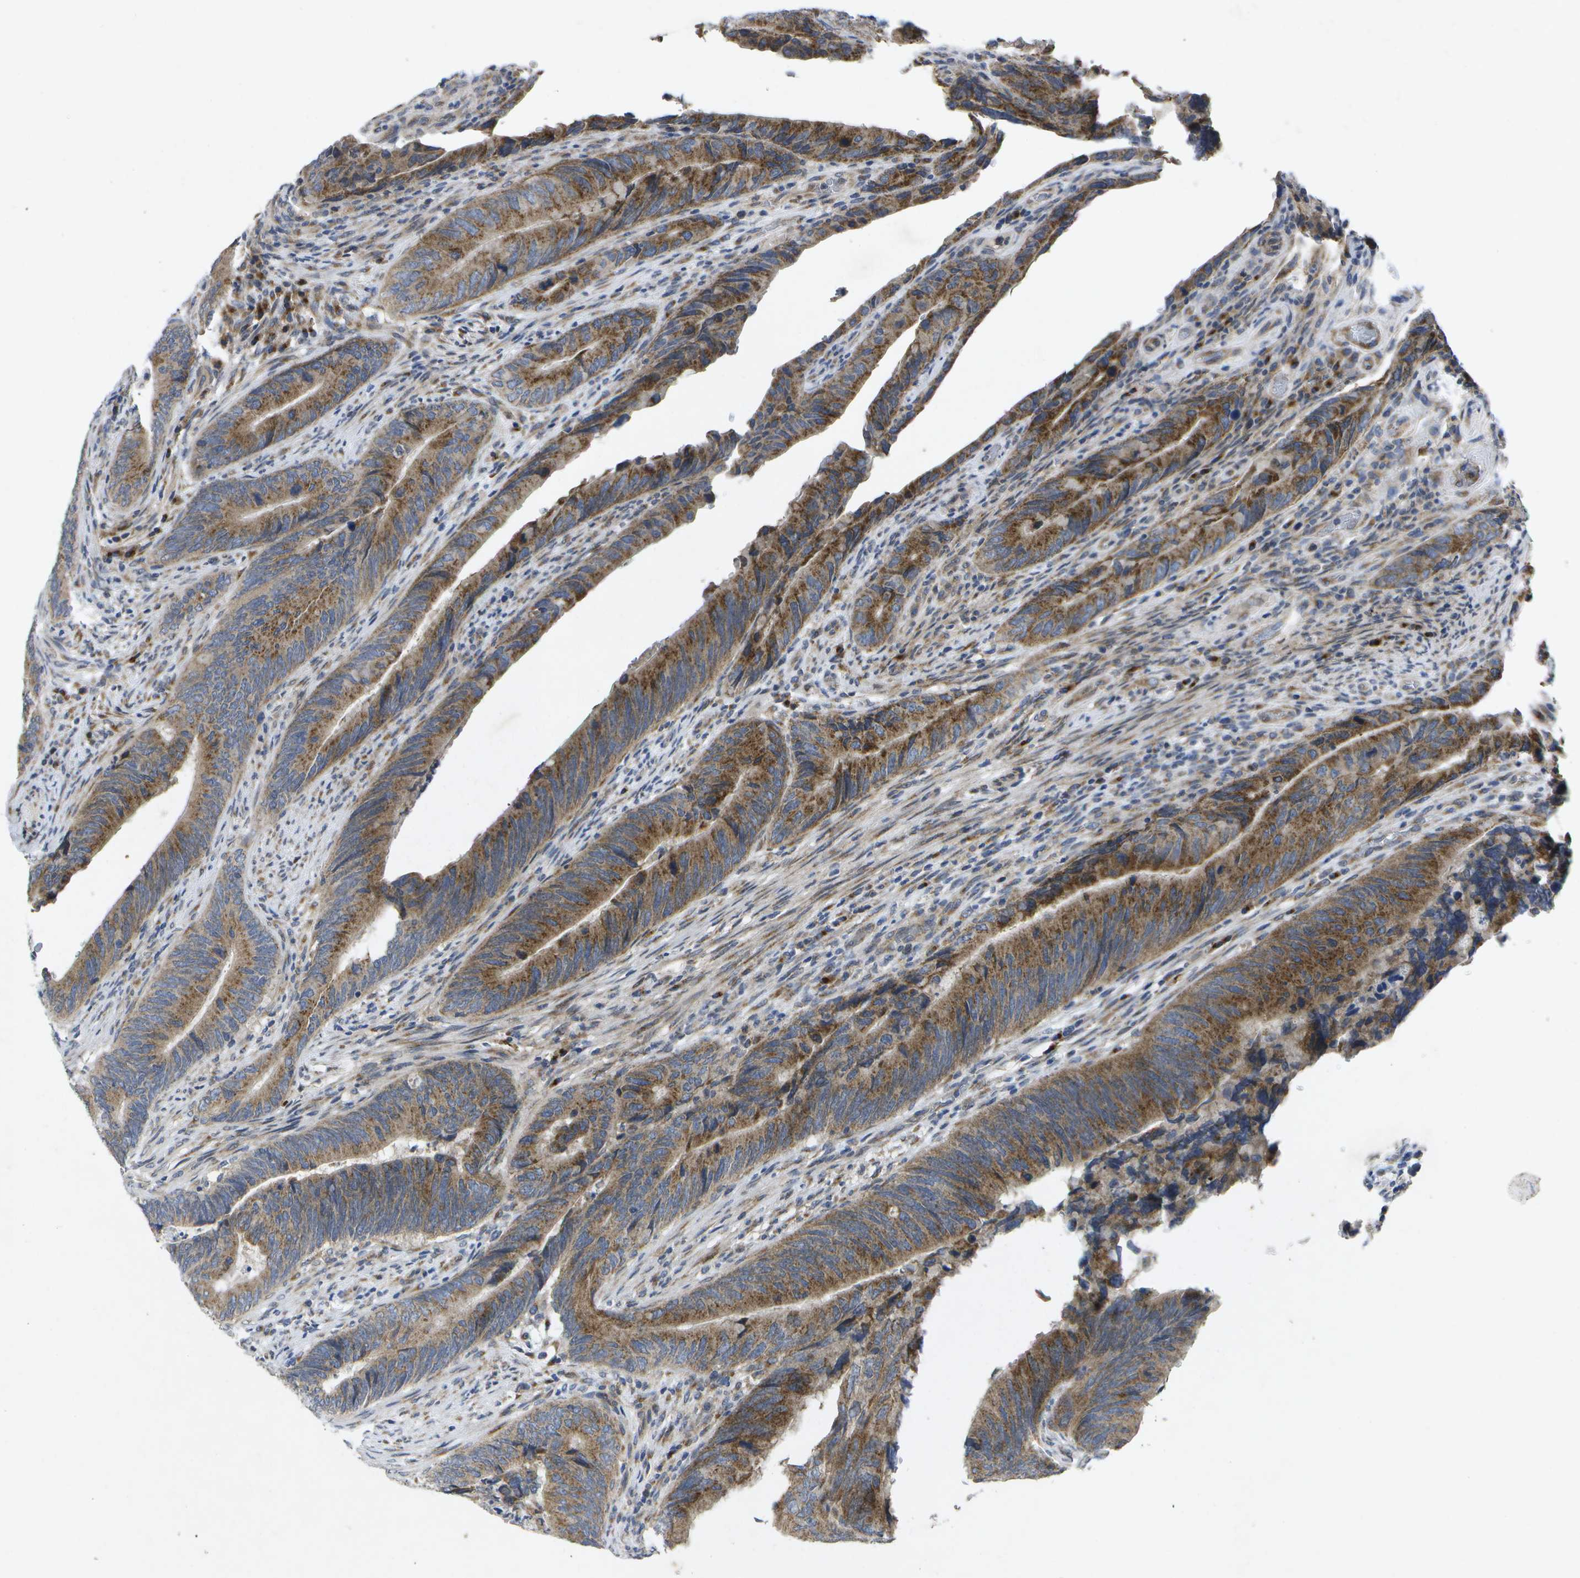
{"staining": {"intensity": "moderate", "quantity": ">75%", "location": "cytoplasmic/membranous"}, "tissue": "colorectal cancer", "cell_type": "Tumor cells", "image_type": "cancer", "snomed": [{"axis": "morphology", "description": "Normal tissue, NOS"}, {"axis": "morphology", "description": "Adenocarcinoma, NOS"}, {"axis": "topography", "description": "Colon"}], "caption": "Immunohistochemistry (IHC) micrograph of neoplastic tissue: colorectal adenocarcinoma stained using immunohistochemistry (IHC) displays medium levels of moderate protein expression localized specifically in the cytoplasmic/membranous of tumor cells, appearing as a cytoplasmic/membranous brown color.", "gene": "KDELR1", "patient": {"sex": "male", "age": 56}}